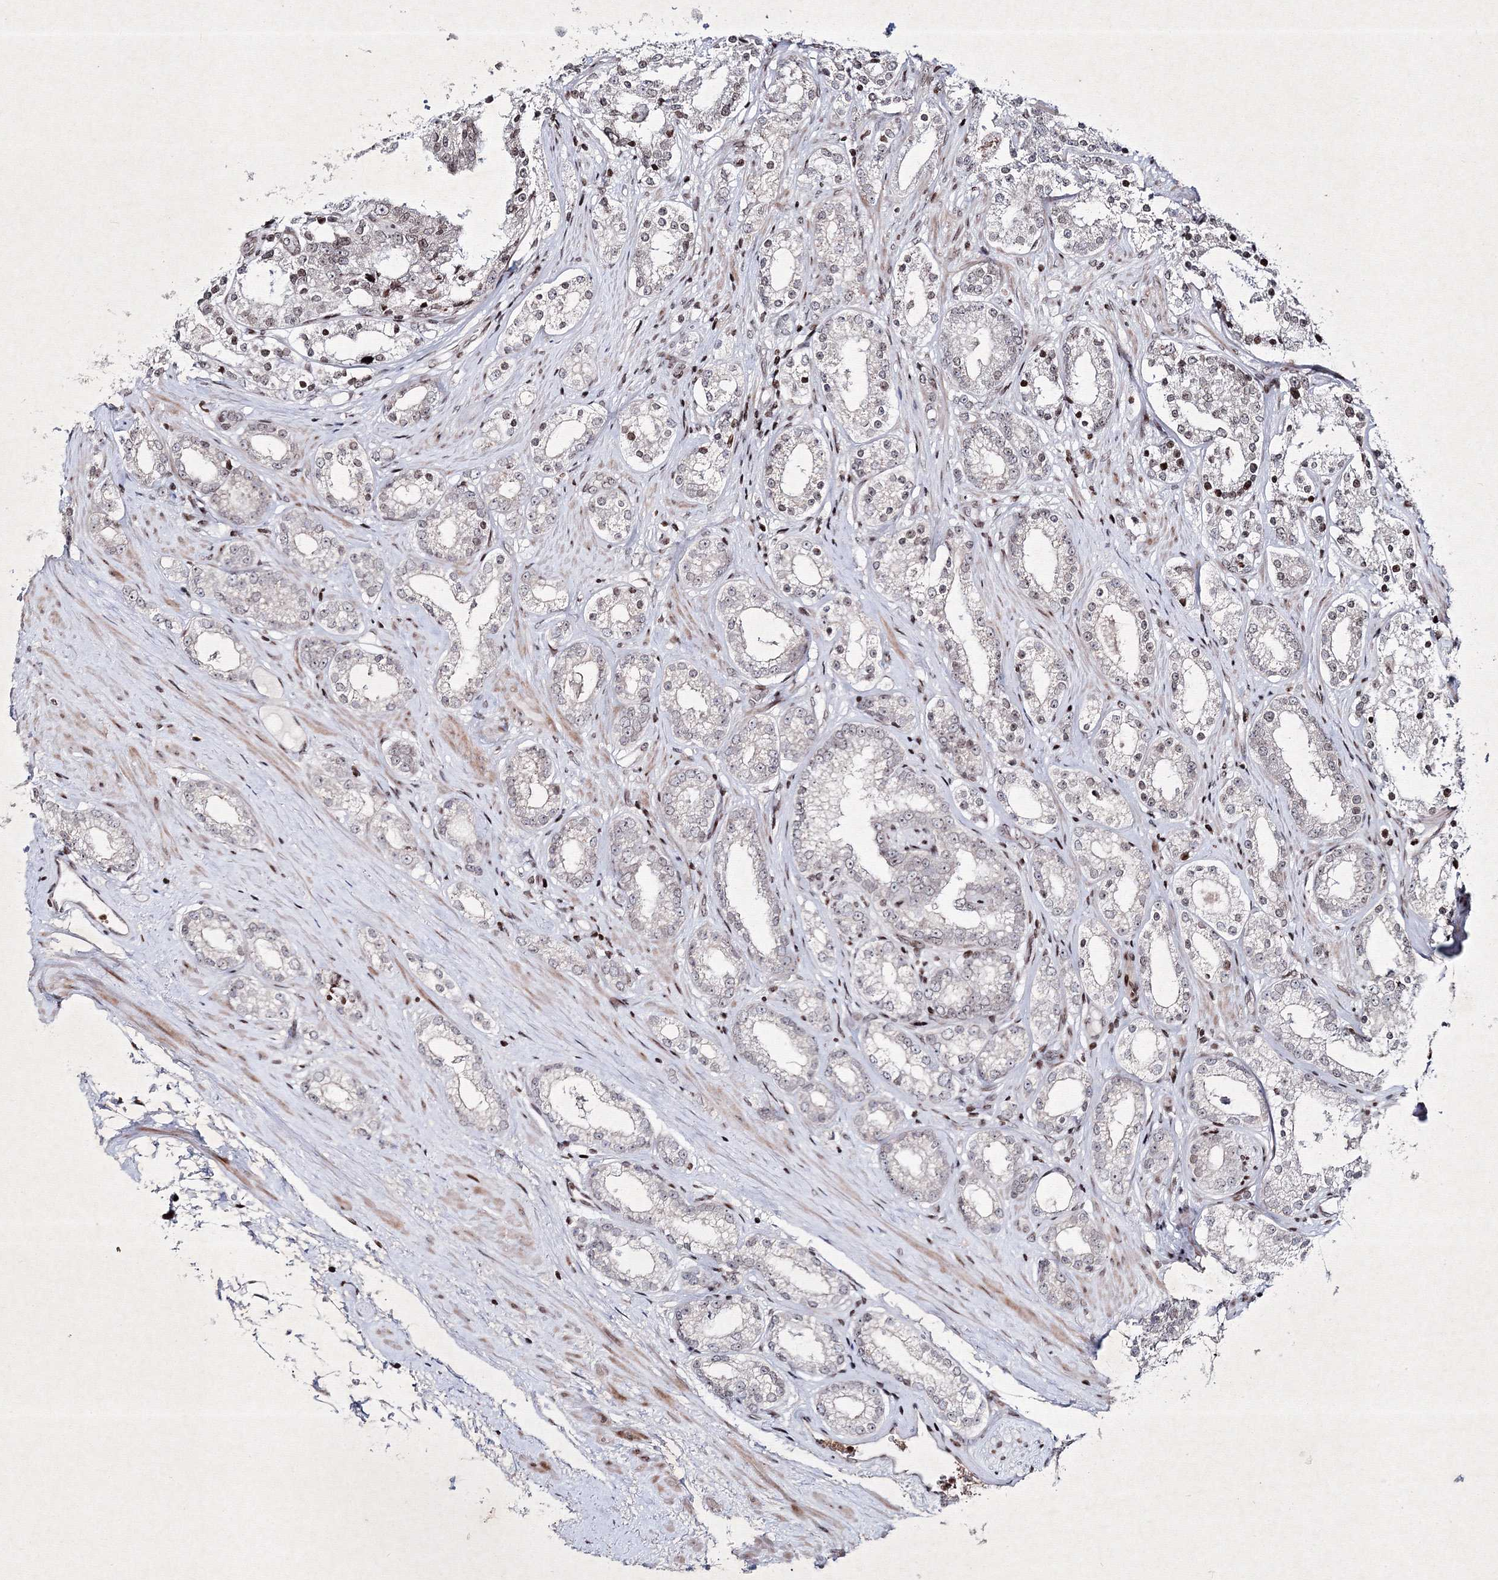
{"staining": {"intensity": "negative", "quantity": "none", "location": "none"}, "tissue": "prostate cancer", "cell_type": "Tumor cells", "image_type": "cancer", "snomed": [{"axis": "morphology", "description": "Normal tissue, NOS"}, {"axis": "morphology", "description": "Adenocarcinoma, High grade"}, {"axis": "topography", "description": "Prostate"}], "caption": "Immunohistochemistry of human prostate high-grade adenocarcinoma displays no positivity in tumor cells.", "gene": "SMIM29", "patient": {"sex": "male", "age": 83}}